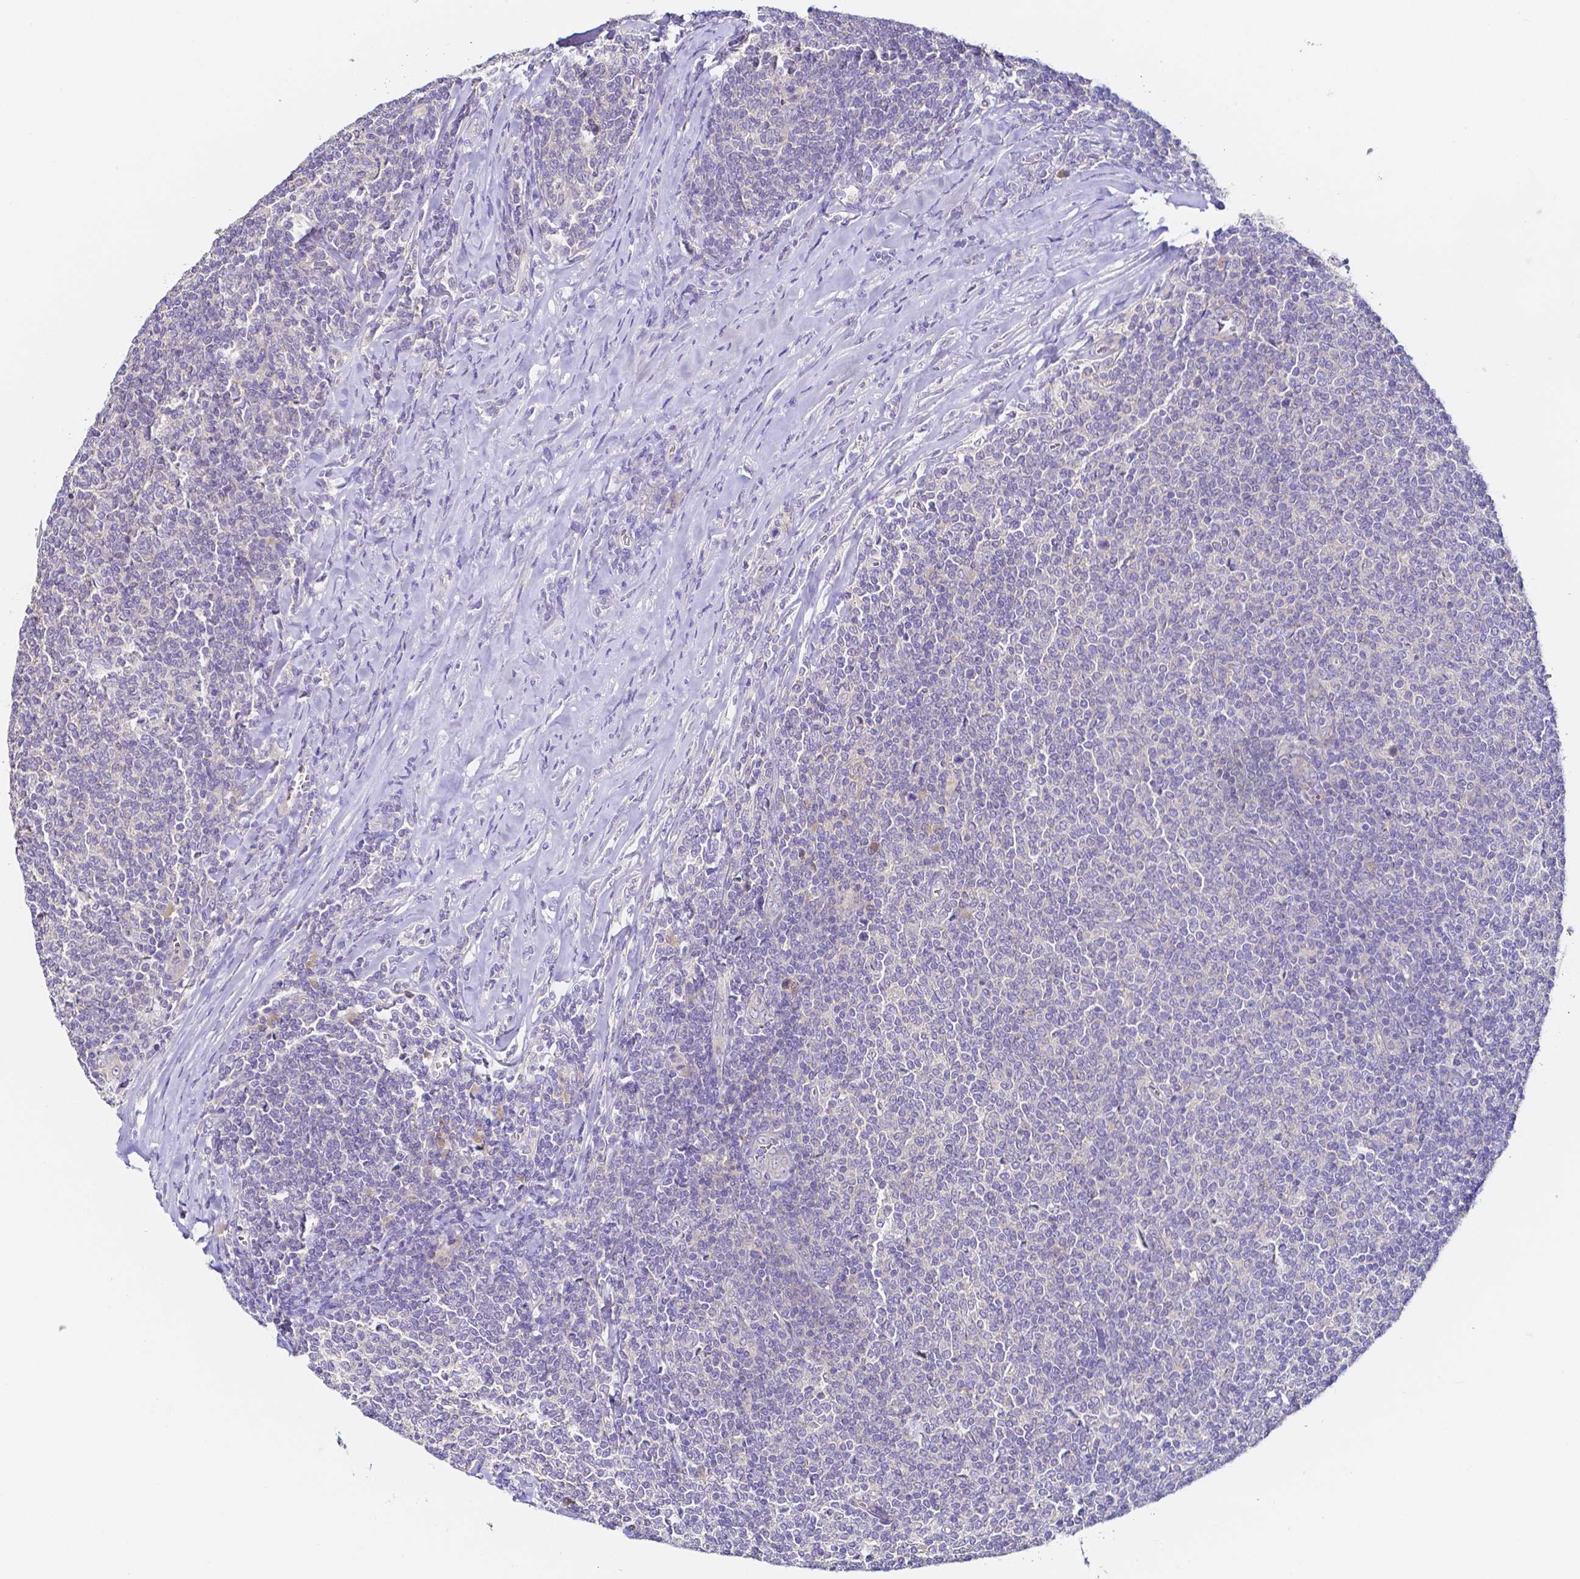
{"staining": {"intensity": "negative", "quantity": "none", "location": "none"}, "tissue": "lymphoma", "cell_type": "Tumor cells", "image_type": "cancer", "snomed": [{"axis": "morphology", "description": "Malignant lymphoma, non-Hodgkin's type, Low grade"}, {"axis": "topography", "description": "Lymph node"}], "caption": "High power microscopy photomicrograph of an immunohistochemistry (IHC) micrograph of lymphoma, revealing no significant positivity in tumor cells. Brightfield microscopy of immunohistochemistry (IHC) stained with DAB (3,3'-diaminobenzidine) (brown) and hematoxylin (blue), captured at high magnification.", "gene": "PKP3", "patient": {"sex": "male", "age": 52}}